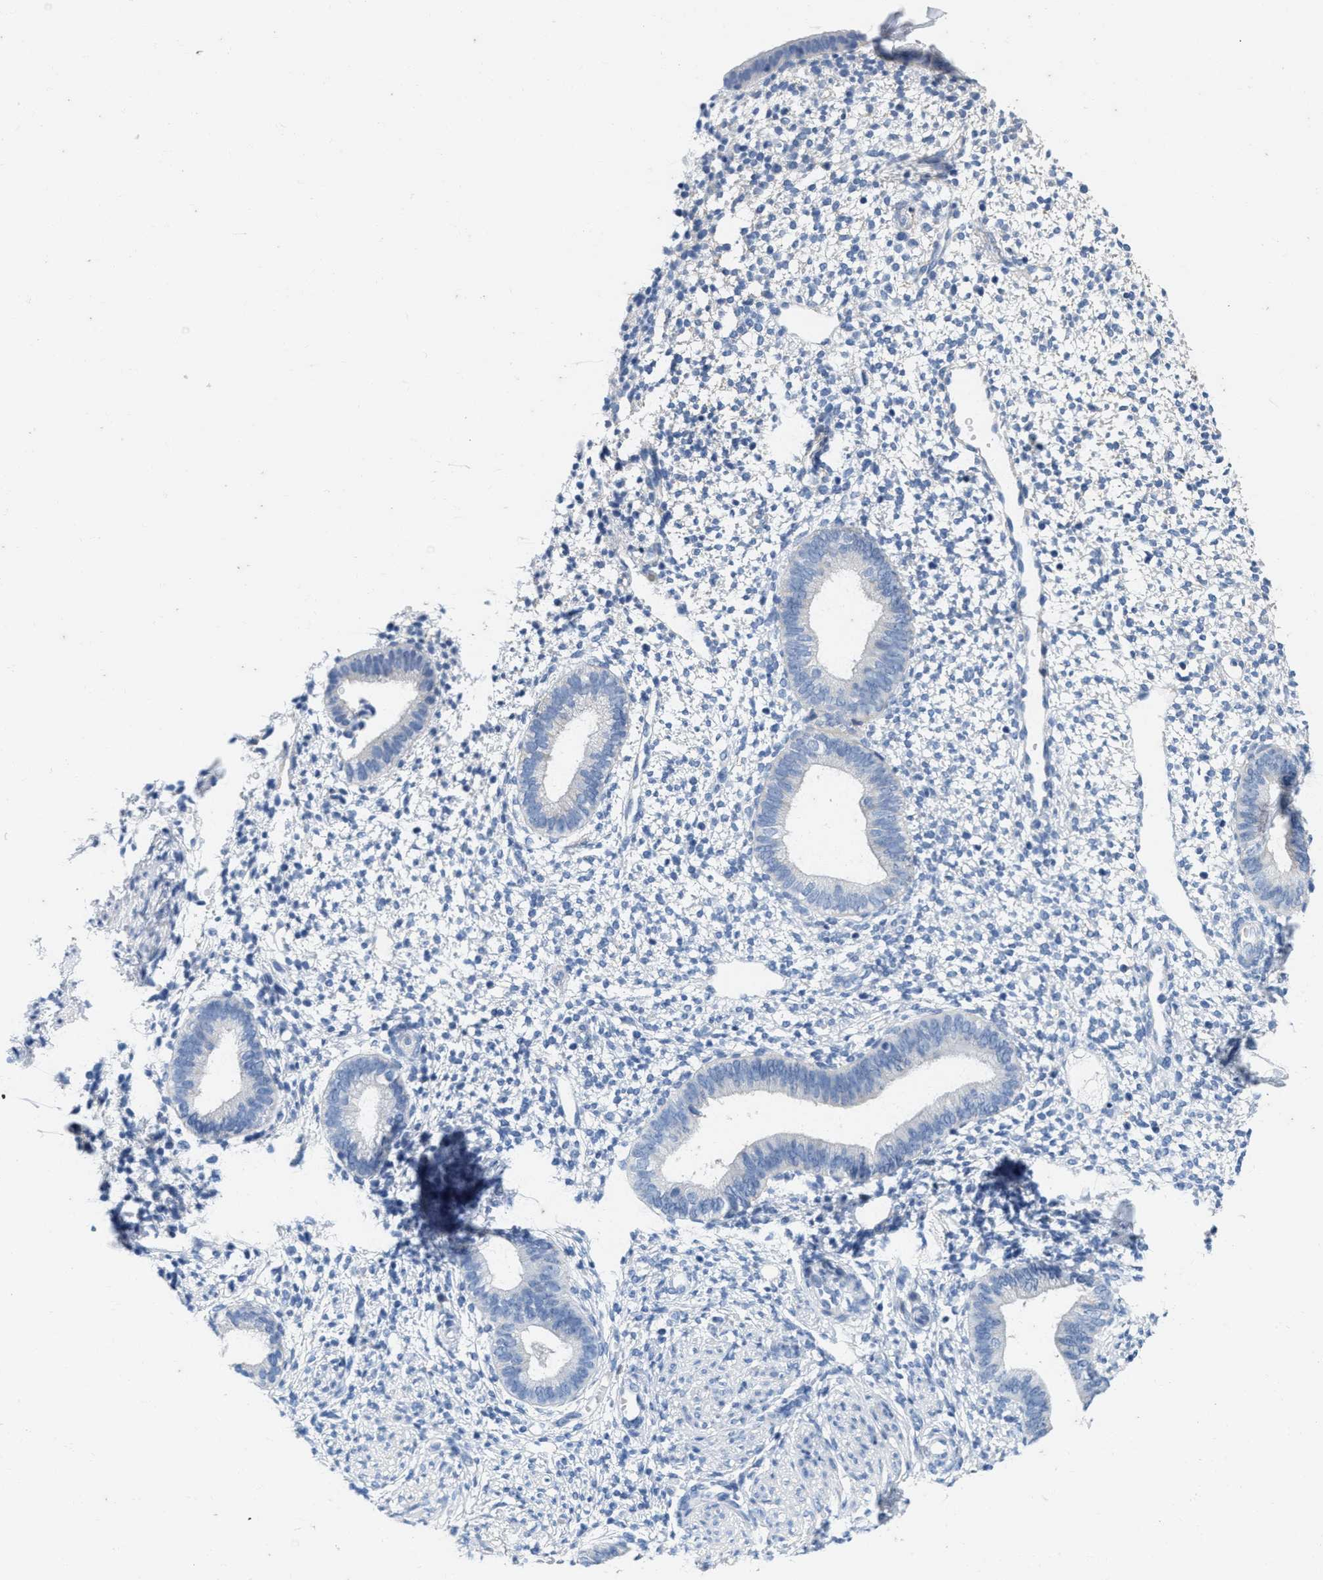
{"staining": {"intensity": "negative", "quantity": "none", "location": "none"}, "tissue": "endometrium", "cell_type": "Cells in endometrial stroma", "image_type": "normal", "snomed": [{"axis": "morphology", "description": "Normal tissue, NOS"}, {"axis": "topography", "description": "Endometrium"}], "caption": "This histopathology image is of unremarkable endometrium stained with immunohistochemistry (IHC) to label a protein in brown with the nuclei are counter-stained blue. There is no staining in cells in endometrial stroma. (DAB immunohistochemistry (IHC), high magnification).", "gene": "ABCB11", "patient": {"sex": "female", "age": 46}}